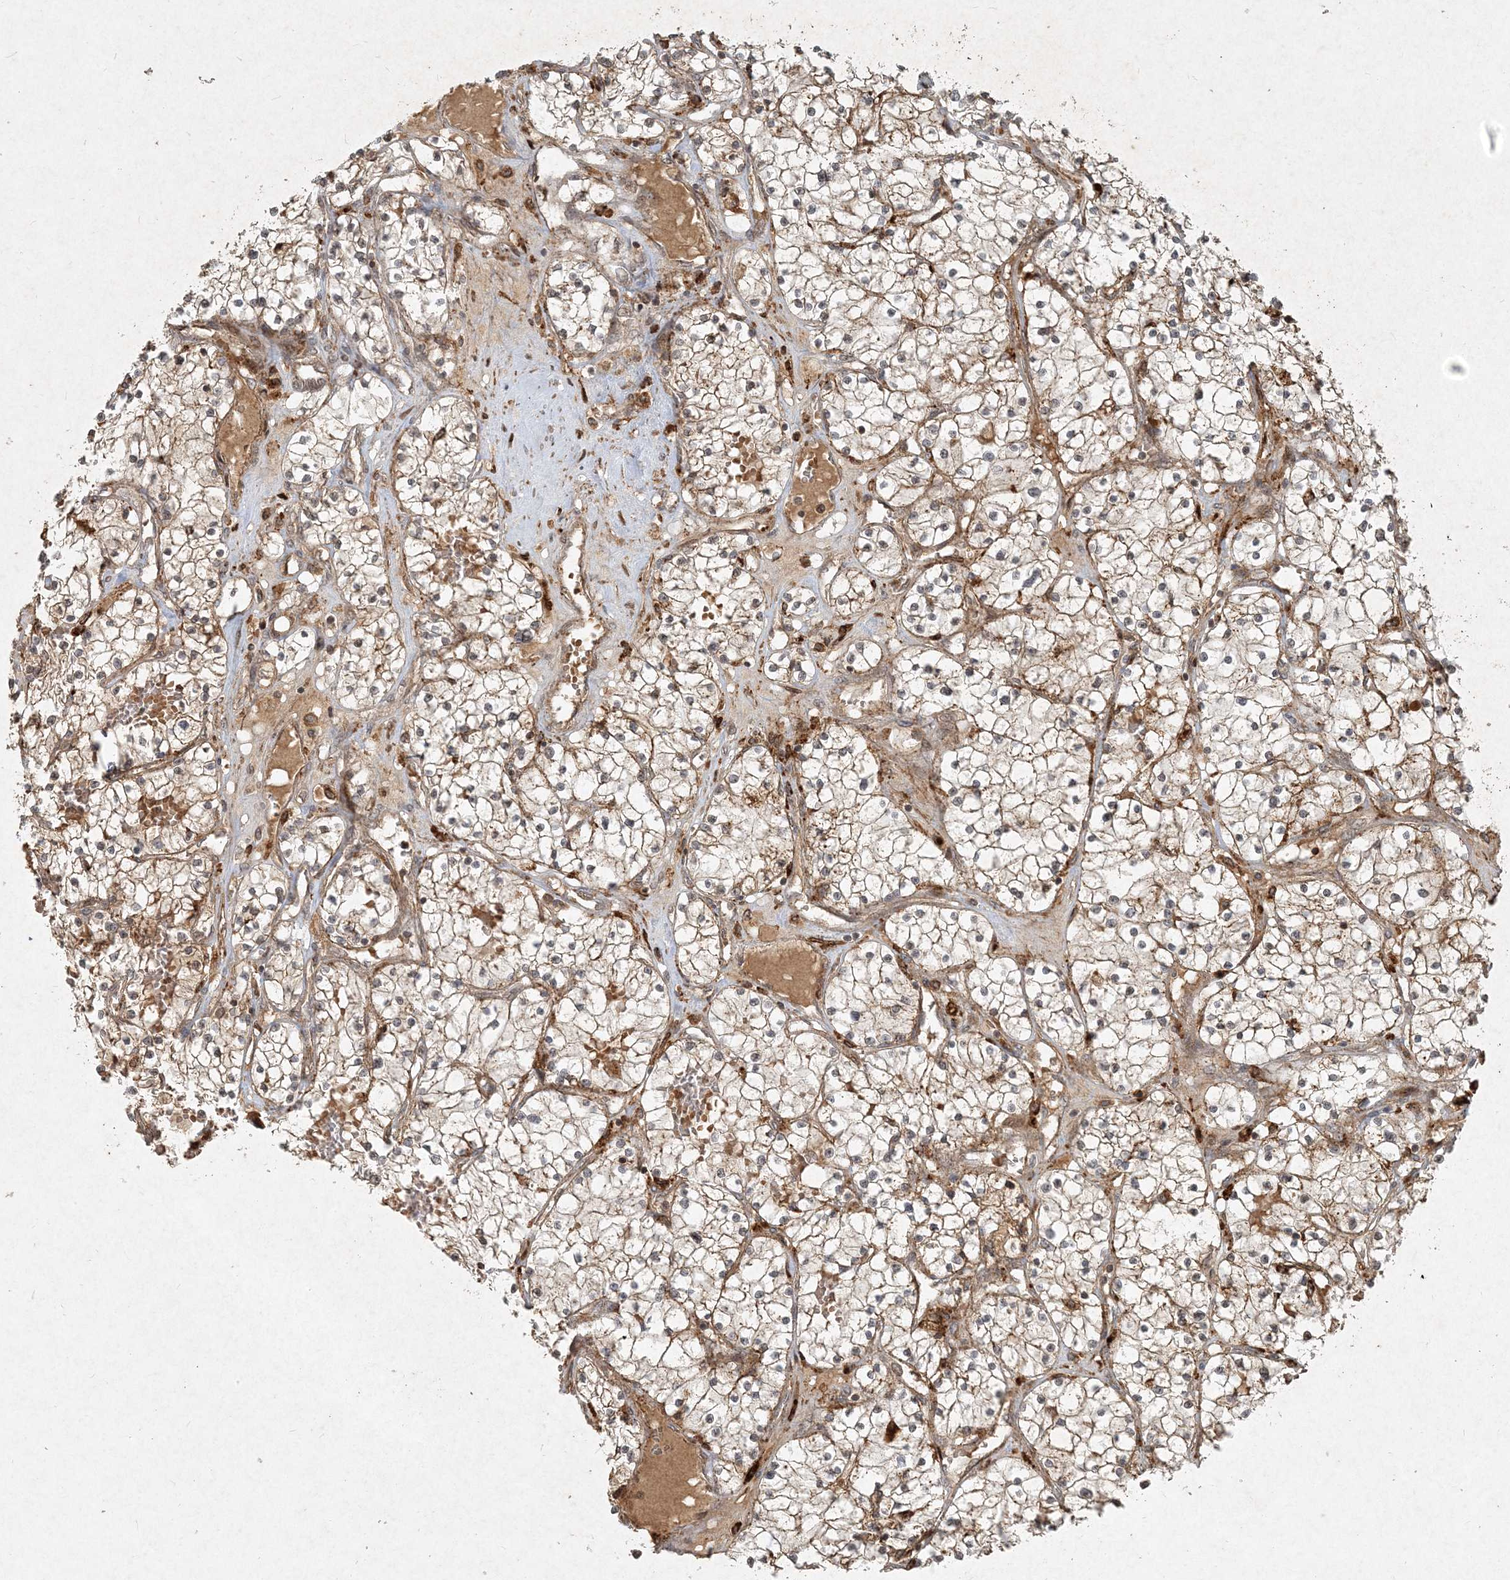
{"staining": {"intensity": "weak", "quantity": "25%-75%", "location": "cytoplasmic/membranous"}, "tissue": "renal cancer", "cell_type": "Tumor cells", "image_type": "cancer", "snomed": [{"axis": "morphology", "description": "Normal tissue, NOS"}, {"axis": "morphology", "description": "Adenocarcinoma, NOS"}, {"axis": "topography", "description": "Kidney"}], "caption": "Renal cancer (adenocarcinoma) stained with immunohistochemistry (IHC) demonstrates weak cytoplasmic/membranous positivity in approximately 25%-75% of tumor cells.", "gene": "NARS1", "patient": {"sex": "male", "age": 68}}